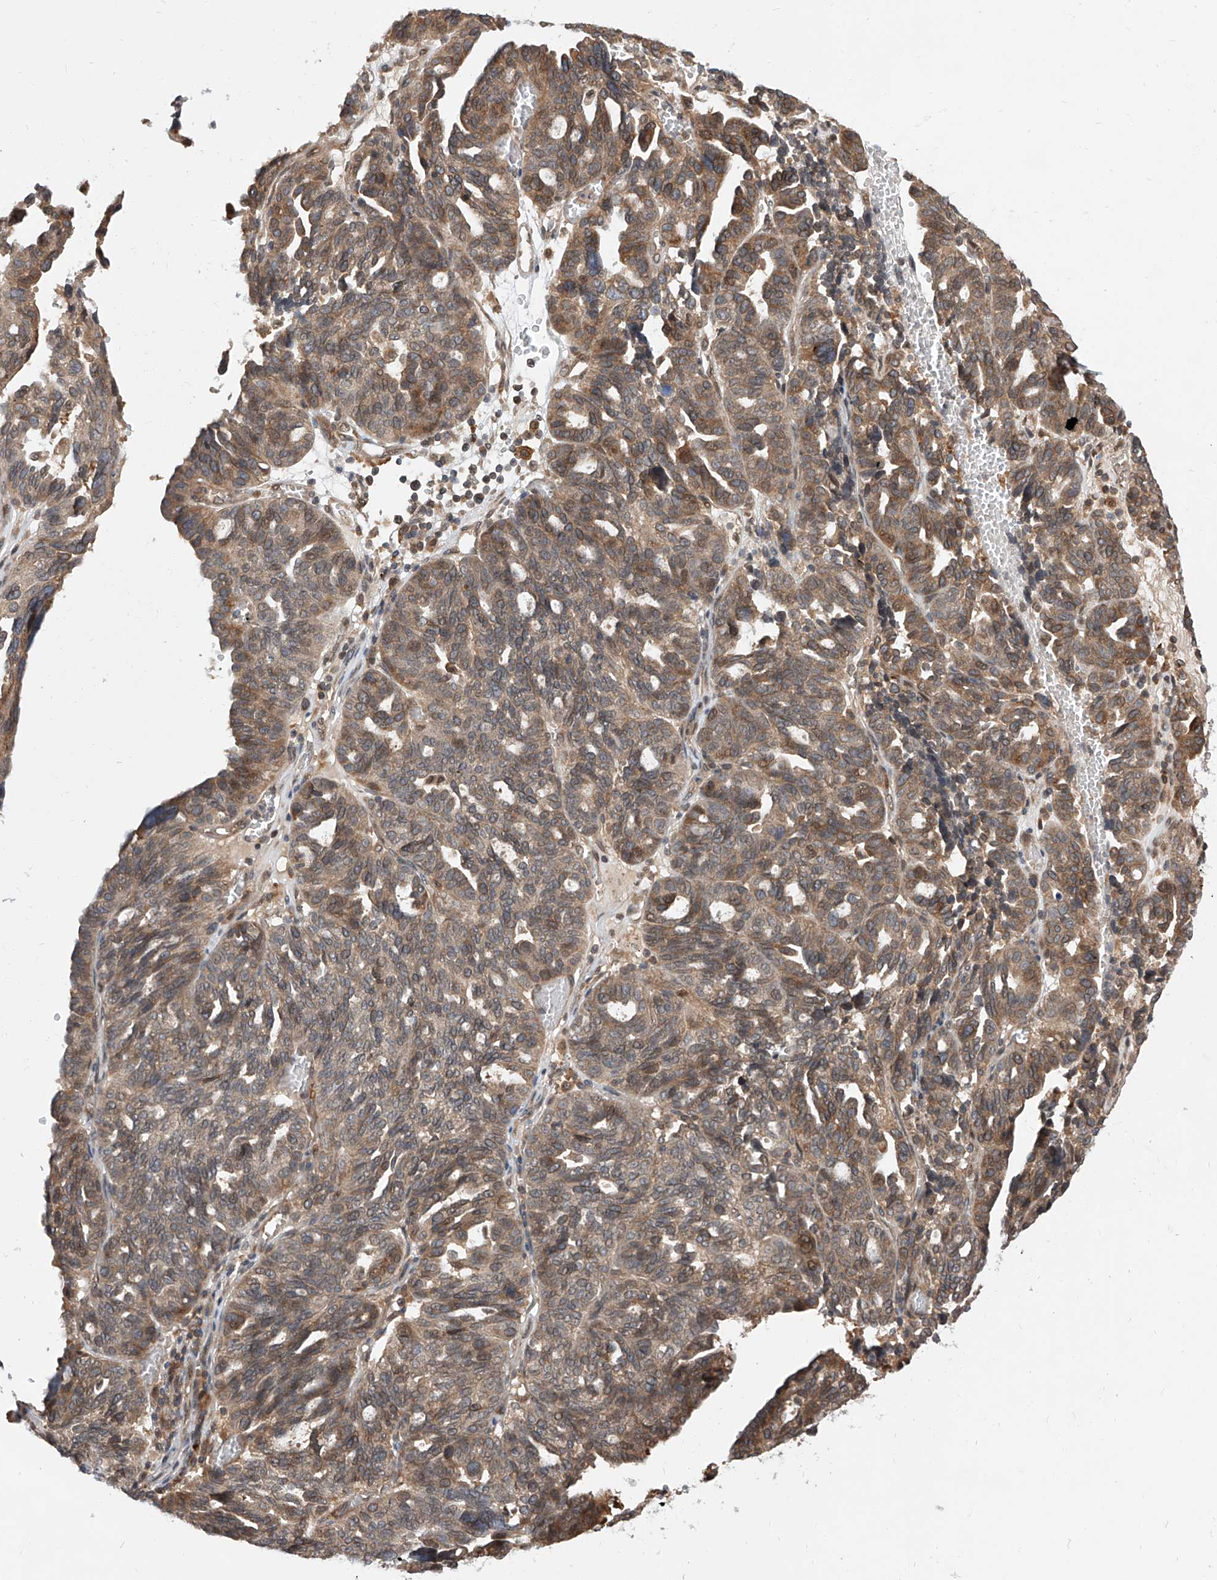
{"staining": {"intensity": "moderate", "quantity": ">75%", "location": "cytoplasmic/membranous,nuclear"}, "tissue": "ovarian cancer", "cell_type": "Tumor cells", "image_type": "cancer", "snomed": [{"axis": "morphology", "description": "Cystadenocarcinoma, serous, NOS"}, {"axis": "topography", "description": "Ovary"}], "caption": "A high-resolution image shows immunohistochemistry staining of serous cystadenocarcinoma (ovarian), which exhibits moderate cytoplasmic/membranous and nuclear staining in about >75% of tumor cells.", "gene": "DIRAS3", "patient": {"sex": "female", "age": 59}}